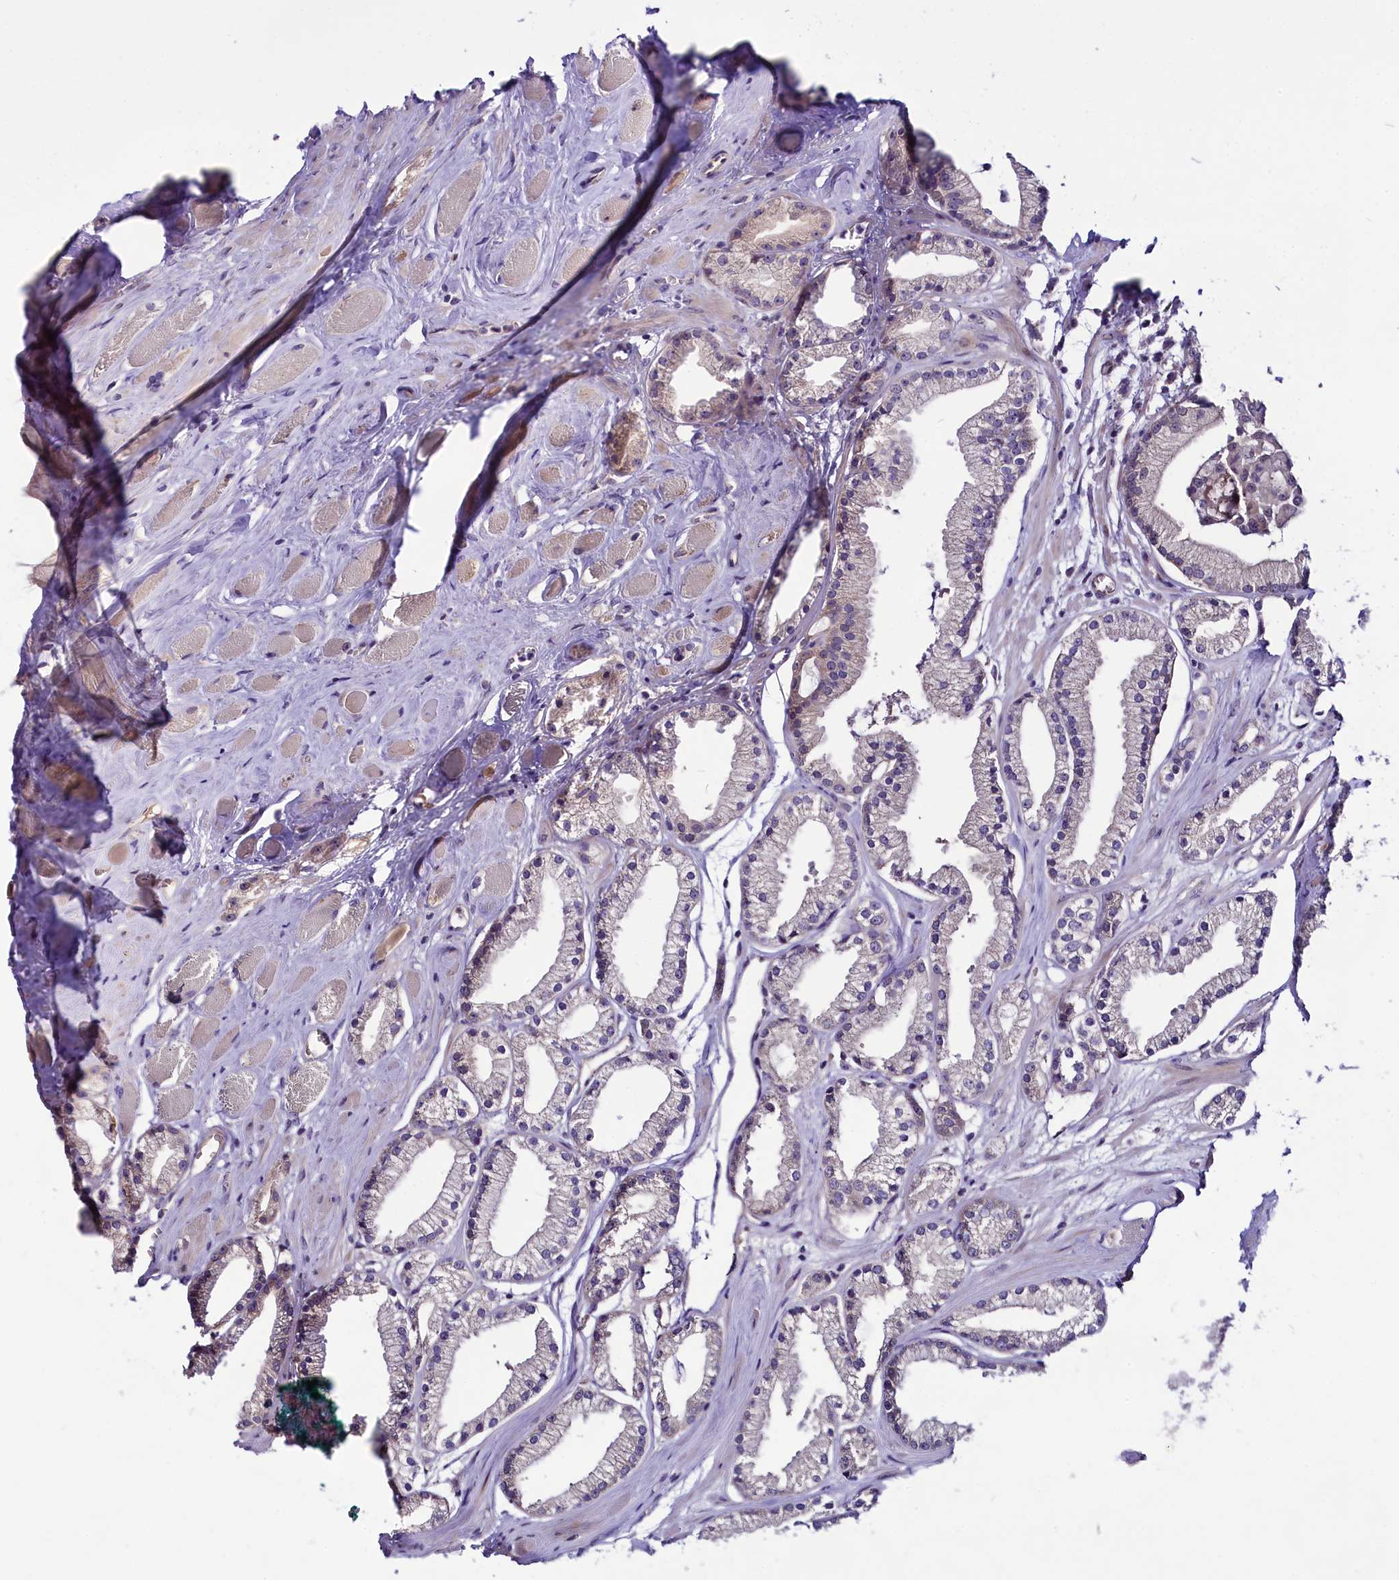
{"staining": {"intensity": "negative", "quantity": "none", "location": "none"}, "tissue": "prostate cancer", "cell_type": "Tumor cells", "image_type": "cancer", "snomed": [{"axis": "morphology", "description": "Adenocarcinoma, High grade"}, {"axis": "topography", "description": "Prostate"}], "caption": "Prostate high-grade adenocarcinoma stained for a protein using immunohistochemistry (IHC) demonstrates no positivity tumor cells.", "gene": "C9orf40", "patient": {"sex": "male", "age": 67}}